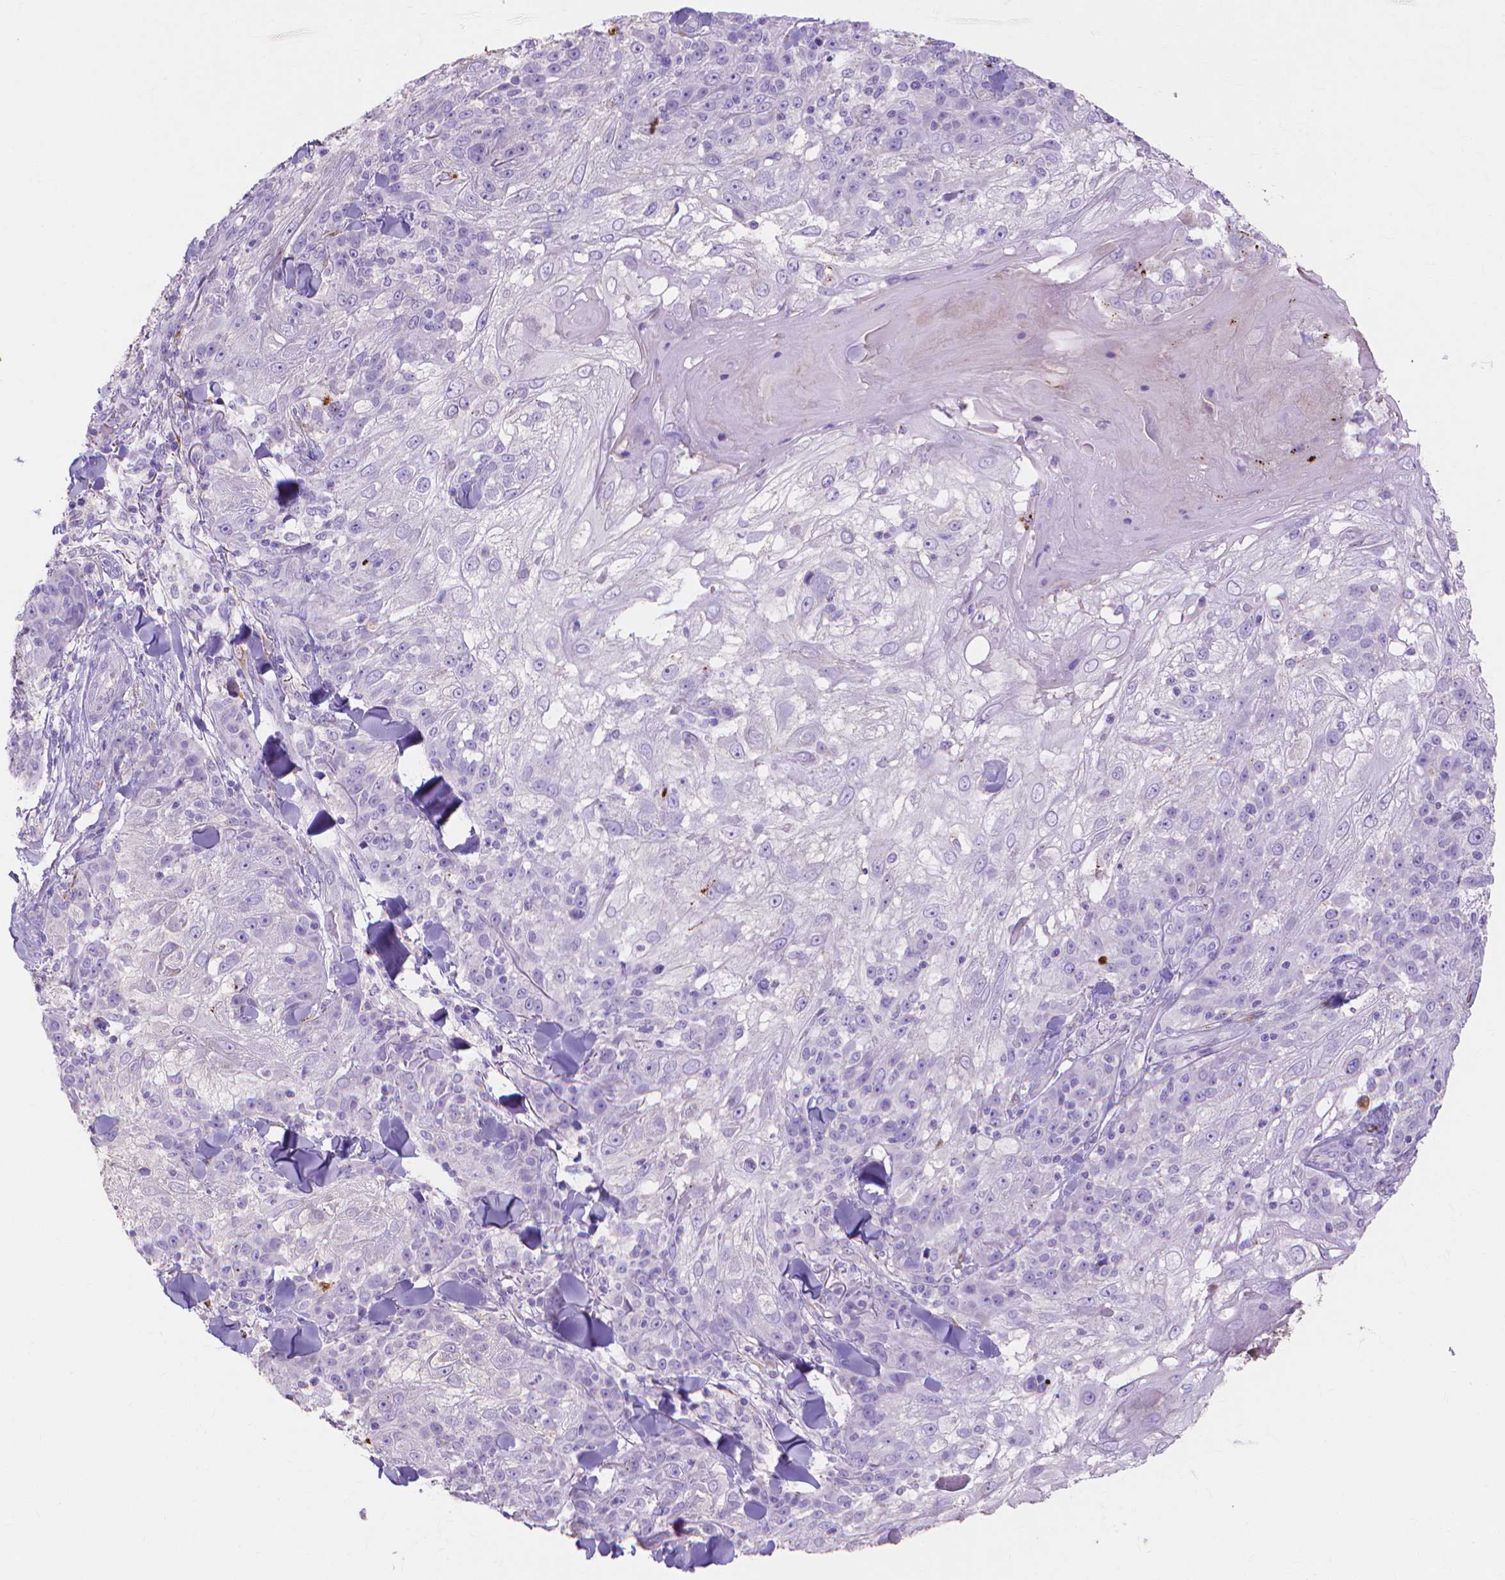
{"staining": {"intensity": "negative", "quantity": "none", "location": "none"}, "tissue": "skin cancer", "cell_type": "Tumor cells", "image_type": "cancer", "snomed": [{"axis": "morphology", "description": "Normal tissue, NOS"}, {"axis": "morphology", "description": "Squamous cell carcinoma, NOS"}, {"axis": "topography", "description": "Skin"}], "caption": "The immunohistochemistry histopathology image has no significant expression in tumor cells of skin cancer tissue. (Brightfield microscopy of DAB IHC at high magnification).", "gene": "MMP11", "patient": {"sex": "female", "age": 83}}